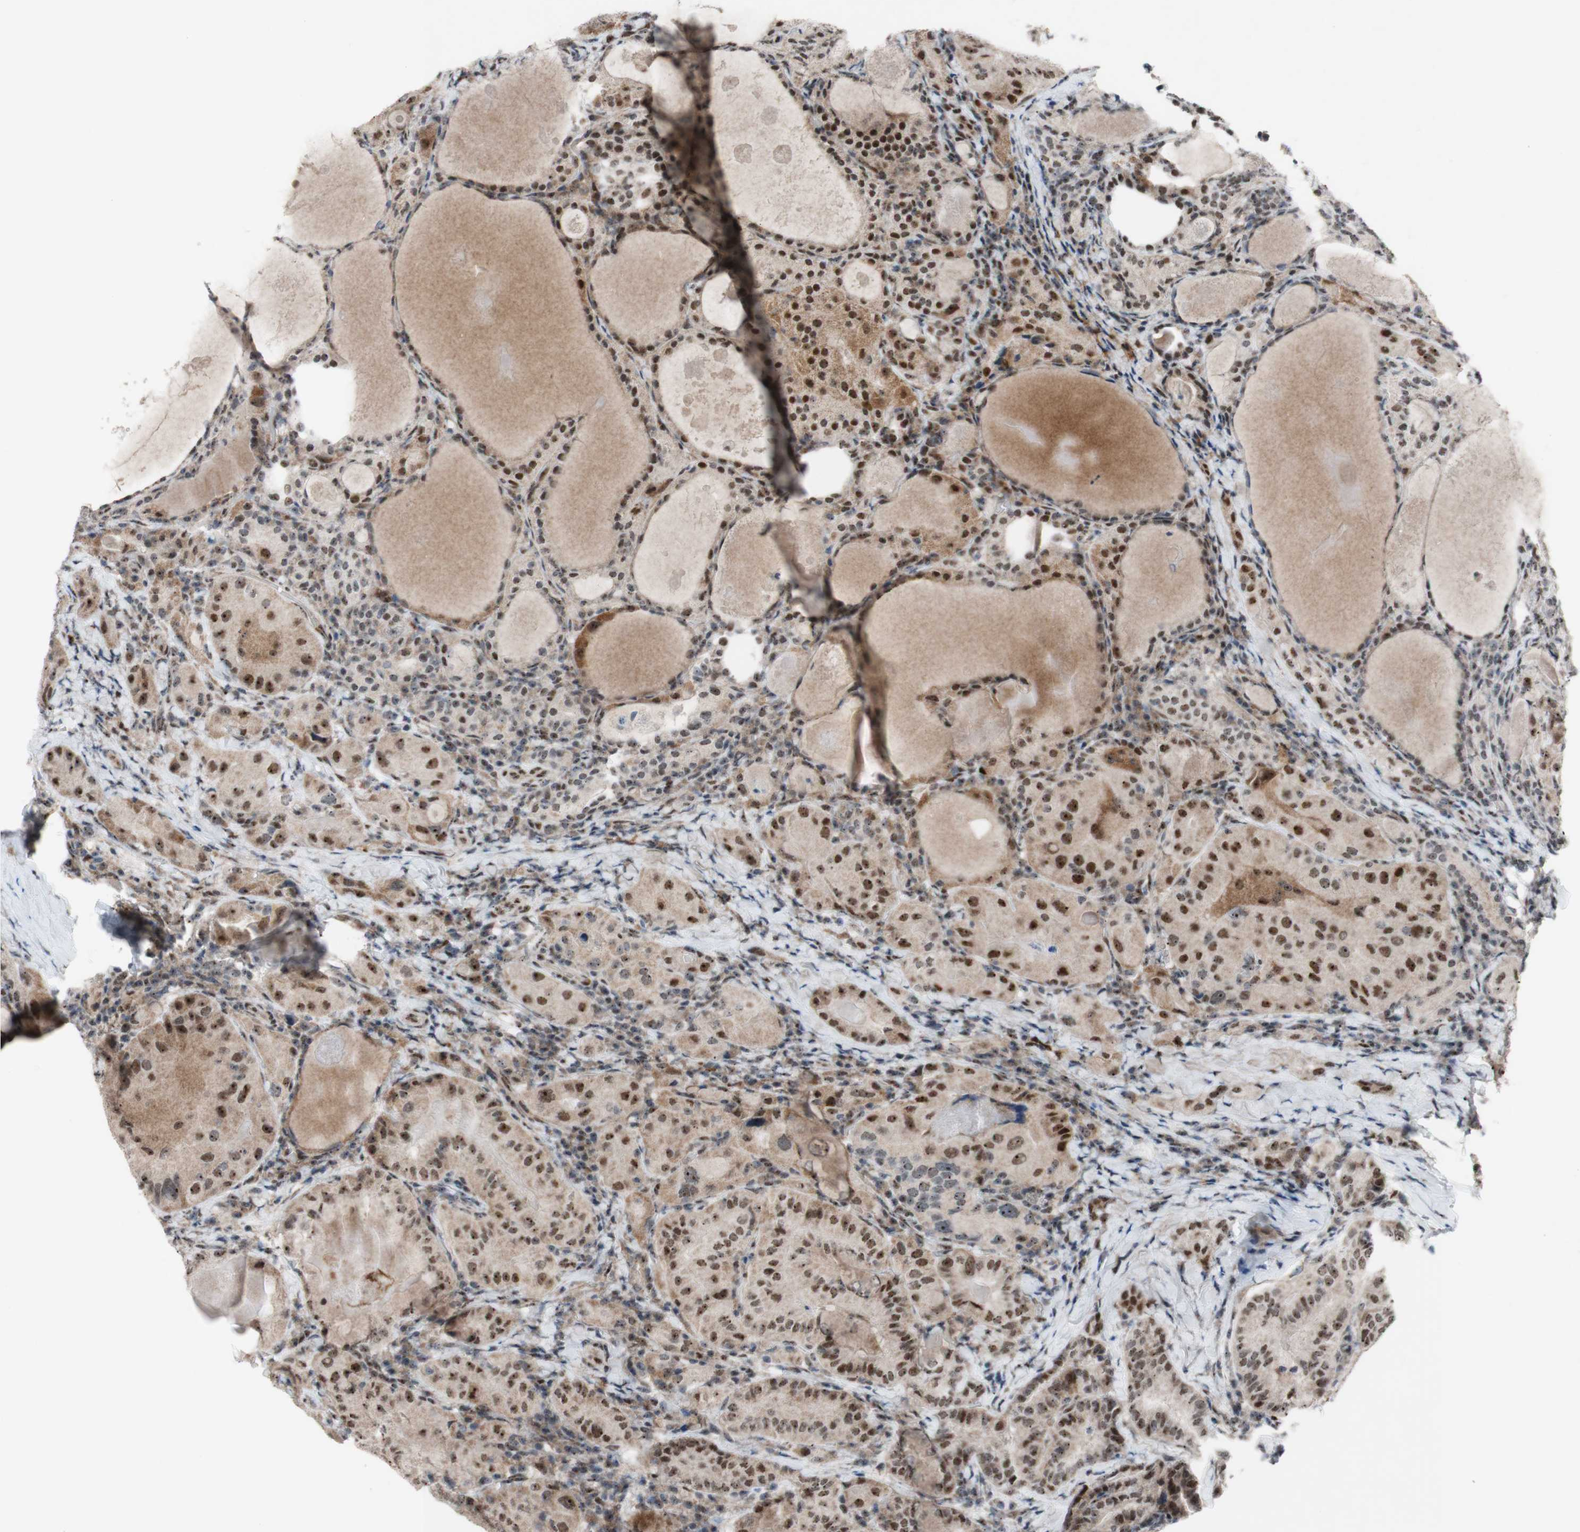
{"staining": {"intensity": "moderate", "quantity": ">75%", "location": "nuclear"}, "tissue": "thyroid cancer", "cell_type": "Tumor cells", "image_type": "cancer", "snomed": [{"axis": "morphology", "description": "Papillary adenocarcinoma, NOS"}, {"axis": "topography", "description": "Thyroid gland"}], "caption": "Thyroid cancer was stained to show a protein in brown. There is medium levels of moderate nuclear staining in about >75% of tumor cells.", "gene": "POLR1A", "patient": {"sex": "female", "age": 42}}